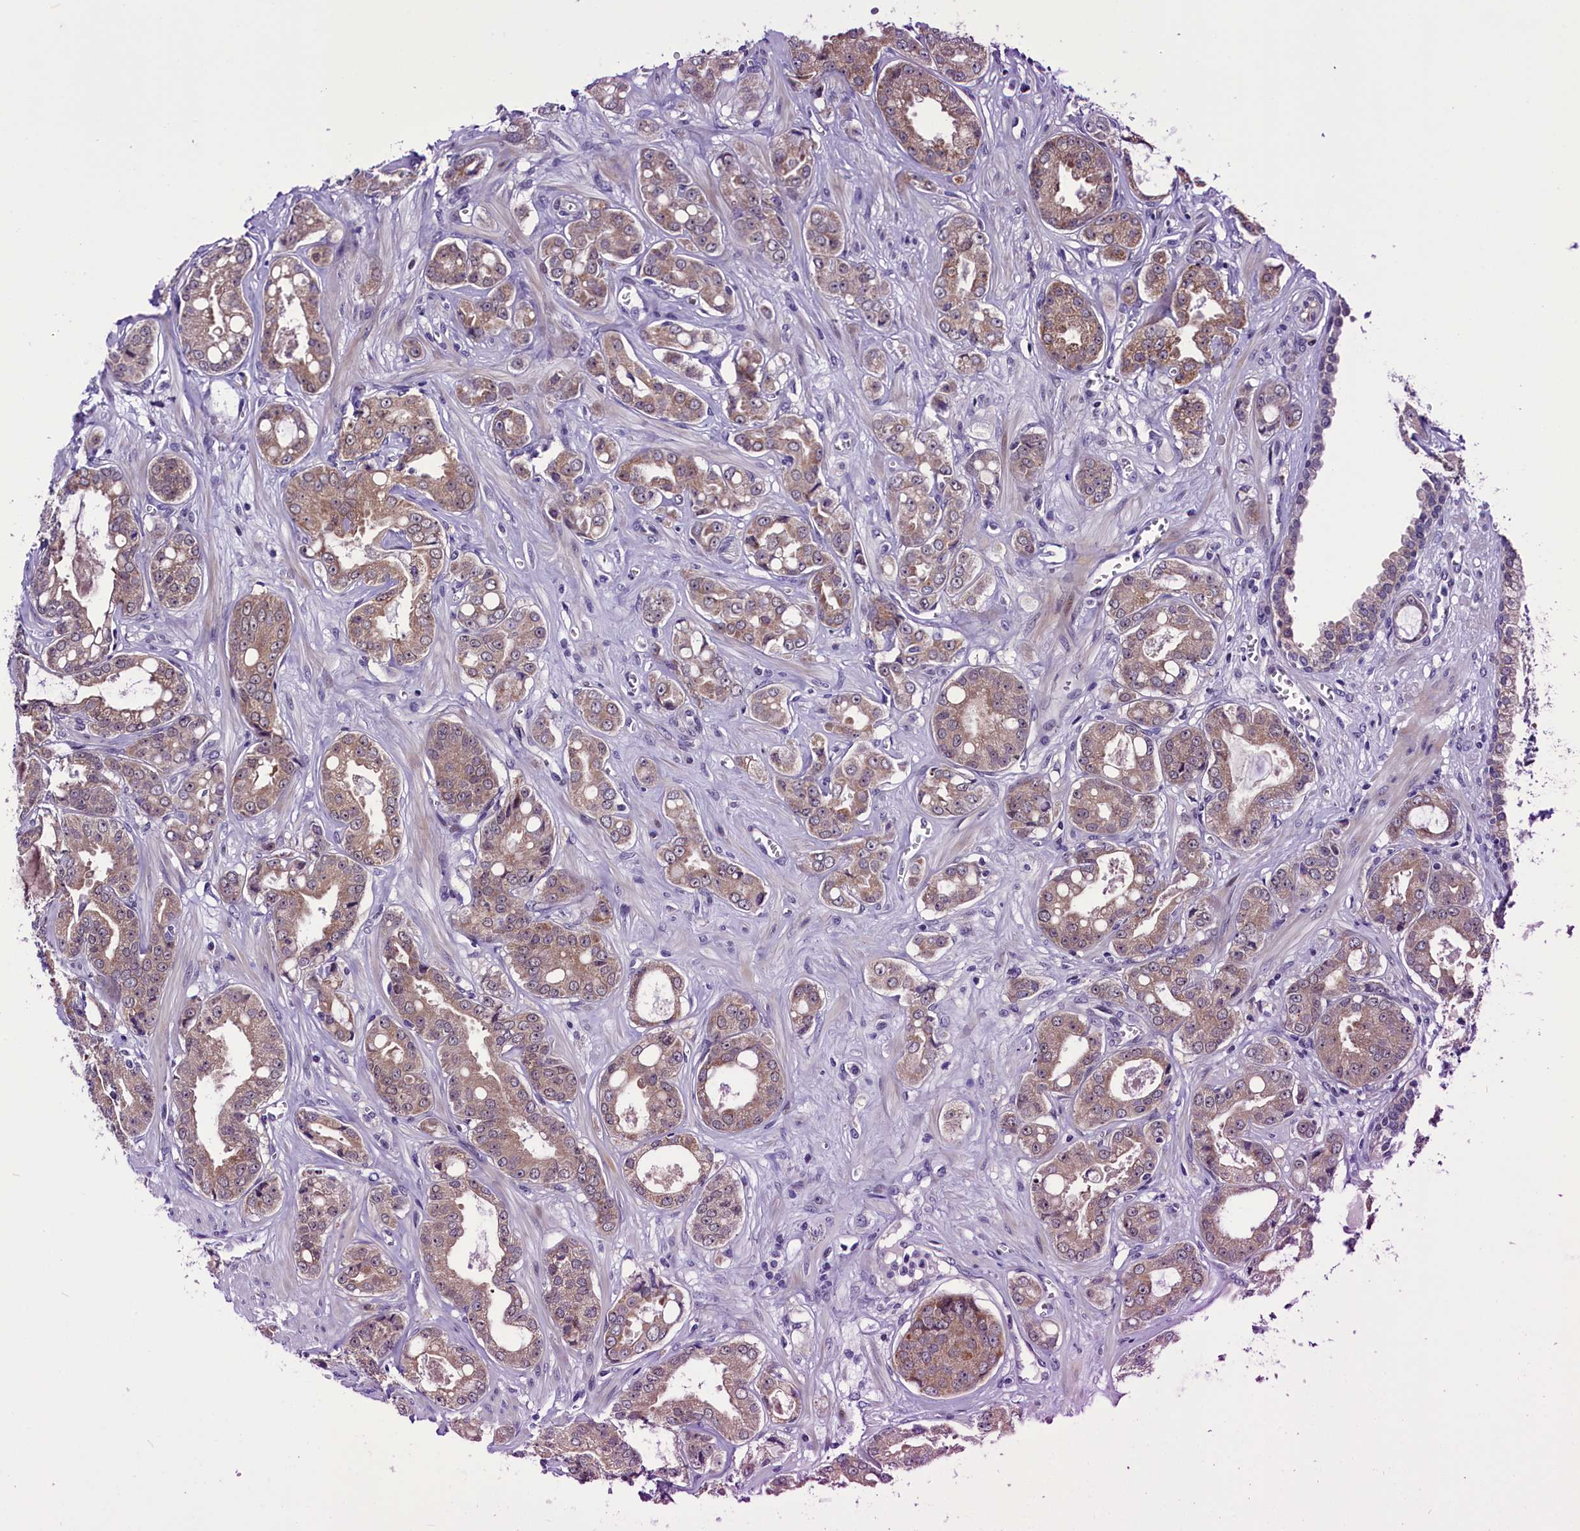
{"staining": {"intensity": "weak", "quantity": "25%-75%", "location": "cytoplasmic/membranous"}, "tissue": "prostate cancer", "cell_type": "Tumor cells", "image_type": "cancer", "snomed": [{"axis": "morphology", "description": "Adenocarcinoma, High grade"}, {"axis": "topography", "description": "Prostate"}], "caption": "This photomicrograph shows immunohistochemistry staining of high-grade adenocarcinoma (prostate), with low weak cytoplasmic/membranous expression in about 25%-75% of tumor cells.", "gene": "CCDC106", "patient": {"sex": "male", "age": 74}}